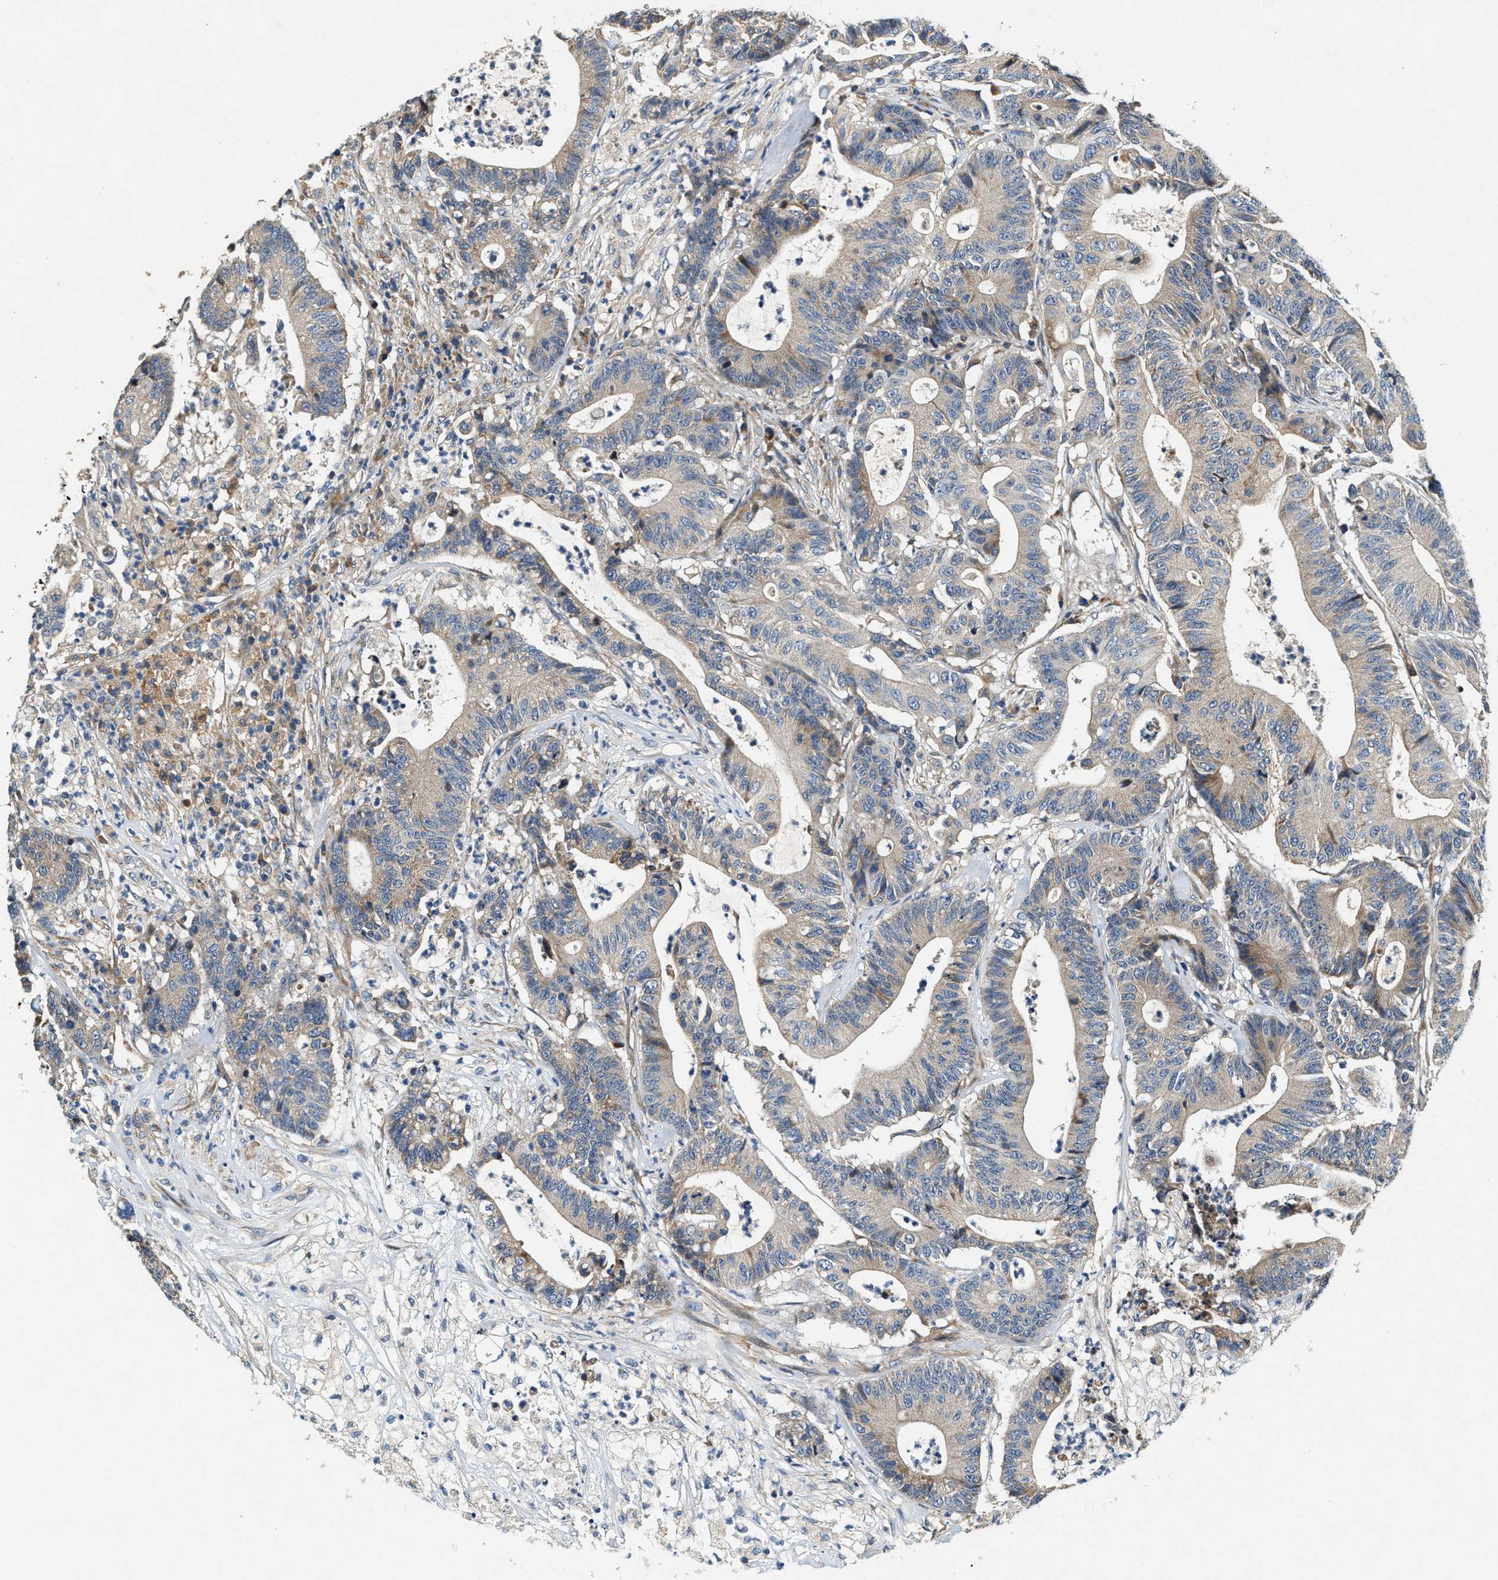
{"staining": {"intensity": "weak", "quantity": "25%-75%", "location": "cytoplasmic/membranous"}, "tissue": "colorectal cancer", "cell_type": "Tumor cells", "image_type": "cancer", "snomed": [{"axis": "morphology", "description": "Adenocarcinoma, NOS"}, {"axis": "topography", "description": "Colon"}], "caption": "Adenocarcinoma (colorectal) stained with immunohistochemistry demonstrates weak cytoplasmic/membranous positivity in approximately 25%-75% of tumor cells.", "gene": "DUSP10", "patient": {"sex": "female", "age": 84}}